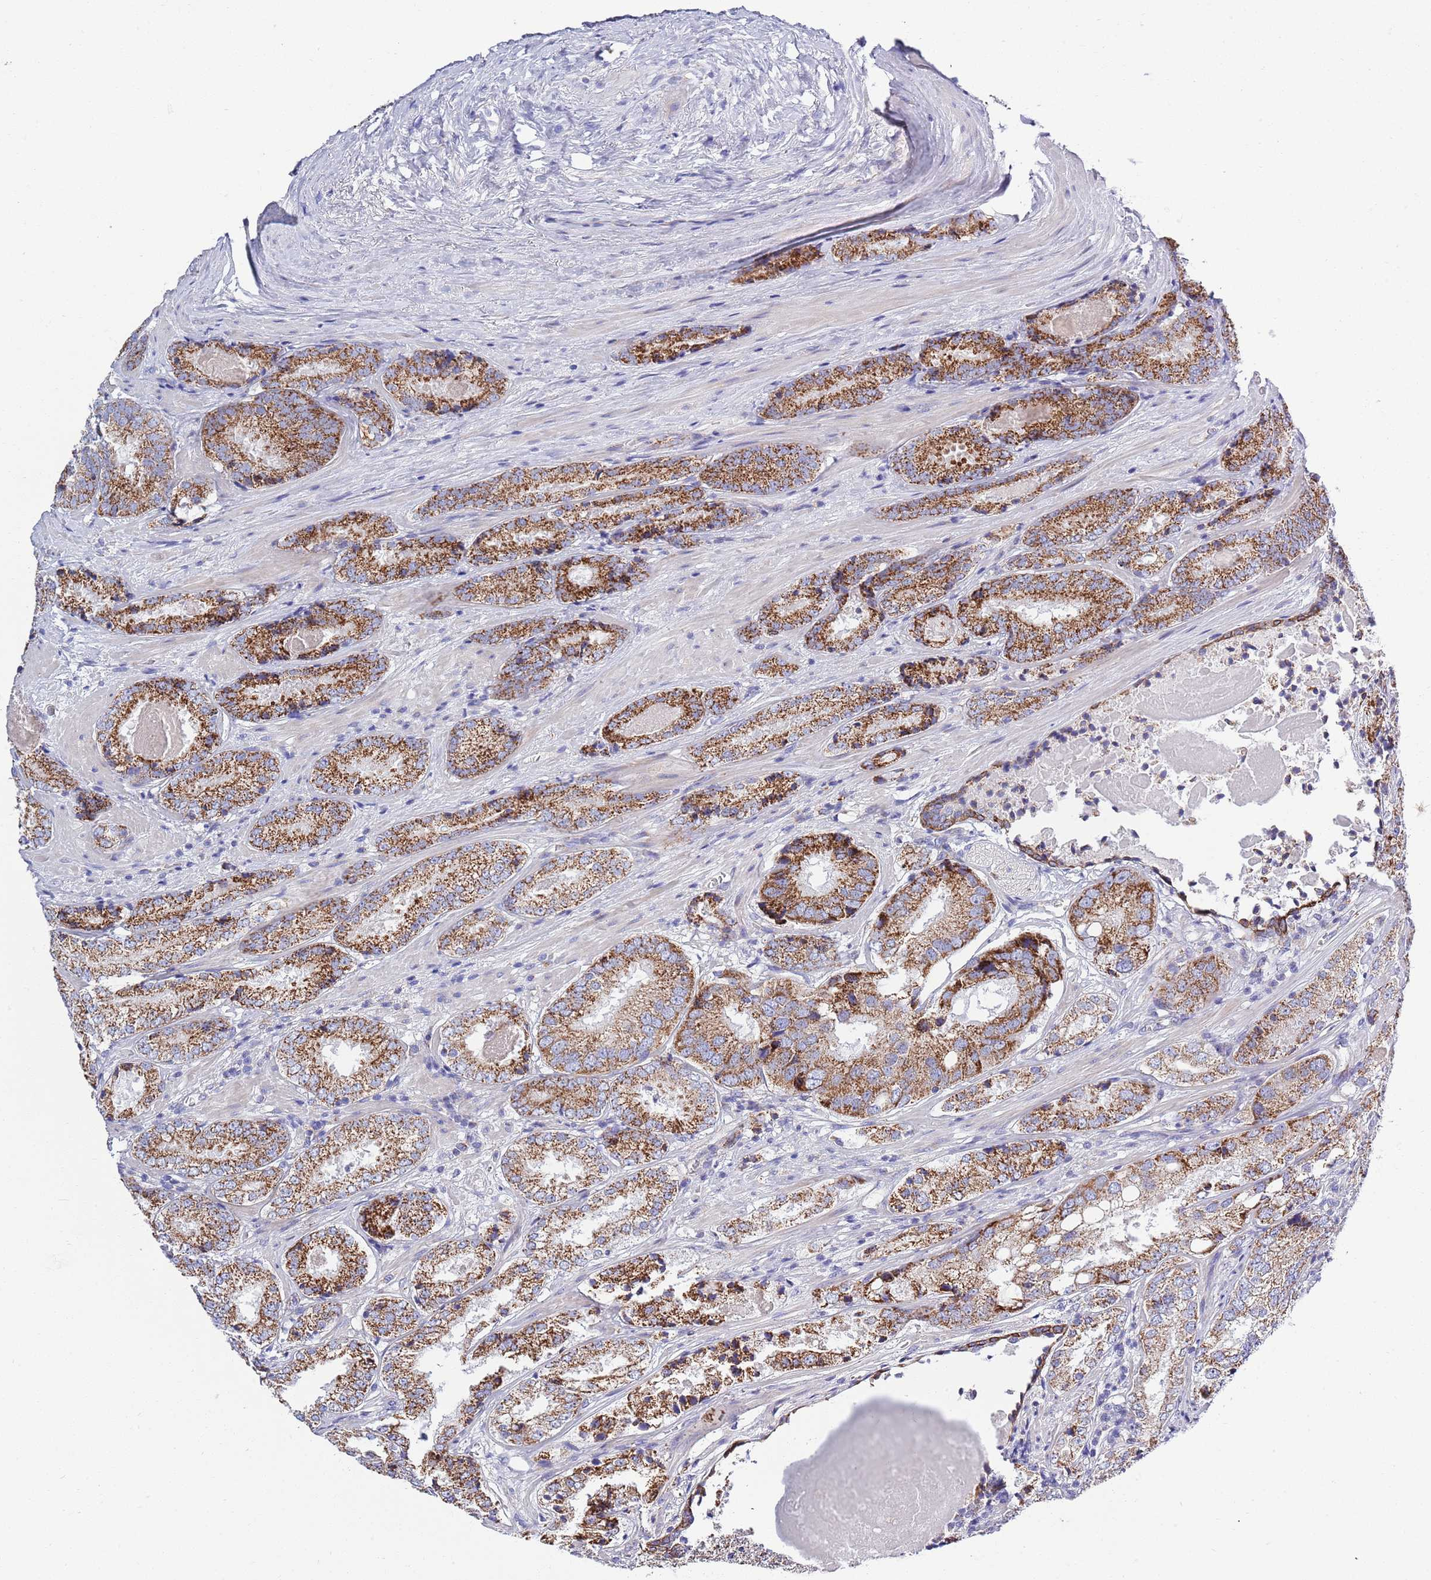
{"staining": {"intensity": "strong", "quantity": ">75%", "location": "cytoplasmic/membranous"}, "tissue": "prostate cancer", "cell_type": "Tumor cells", "image_type": "cancer", "snomed": [{"axis": "morphology", "description": "Adenocarcinoma, High grade"}, {"axis": "topography", "description": "Prostate"}], "caption": "A high-resolution photomicrograph shows immunohistochemistry (IHC) staining of prostate cancer (adenocarcinoma (high-grade)), which demonstrates strong cytoplasmic/membranous expression in about >75% of tumor cells. Immunohistochemistry stains the protein of interest in brown and the nuclei are stained blue.", "gene": "EMC8", "patient": {"sex": "male", "age": 63}}